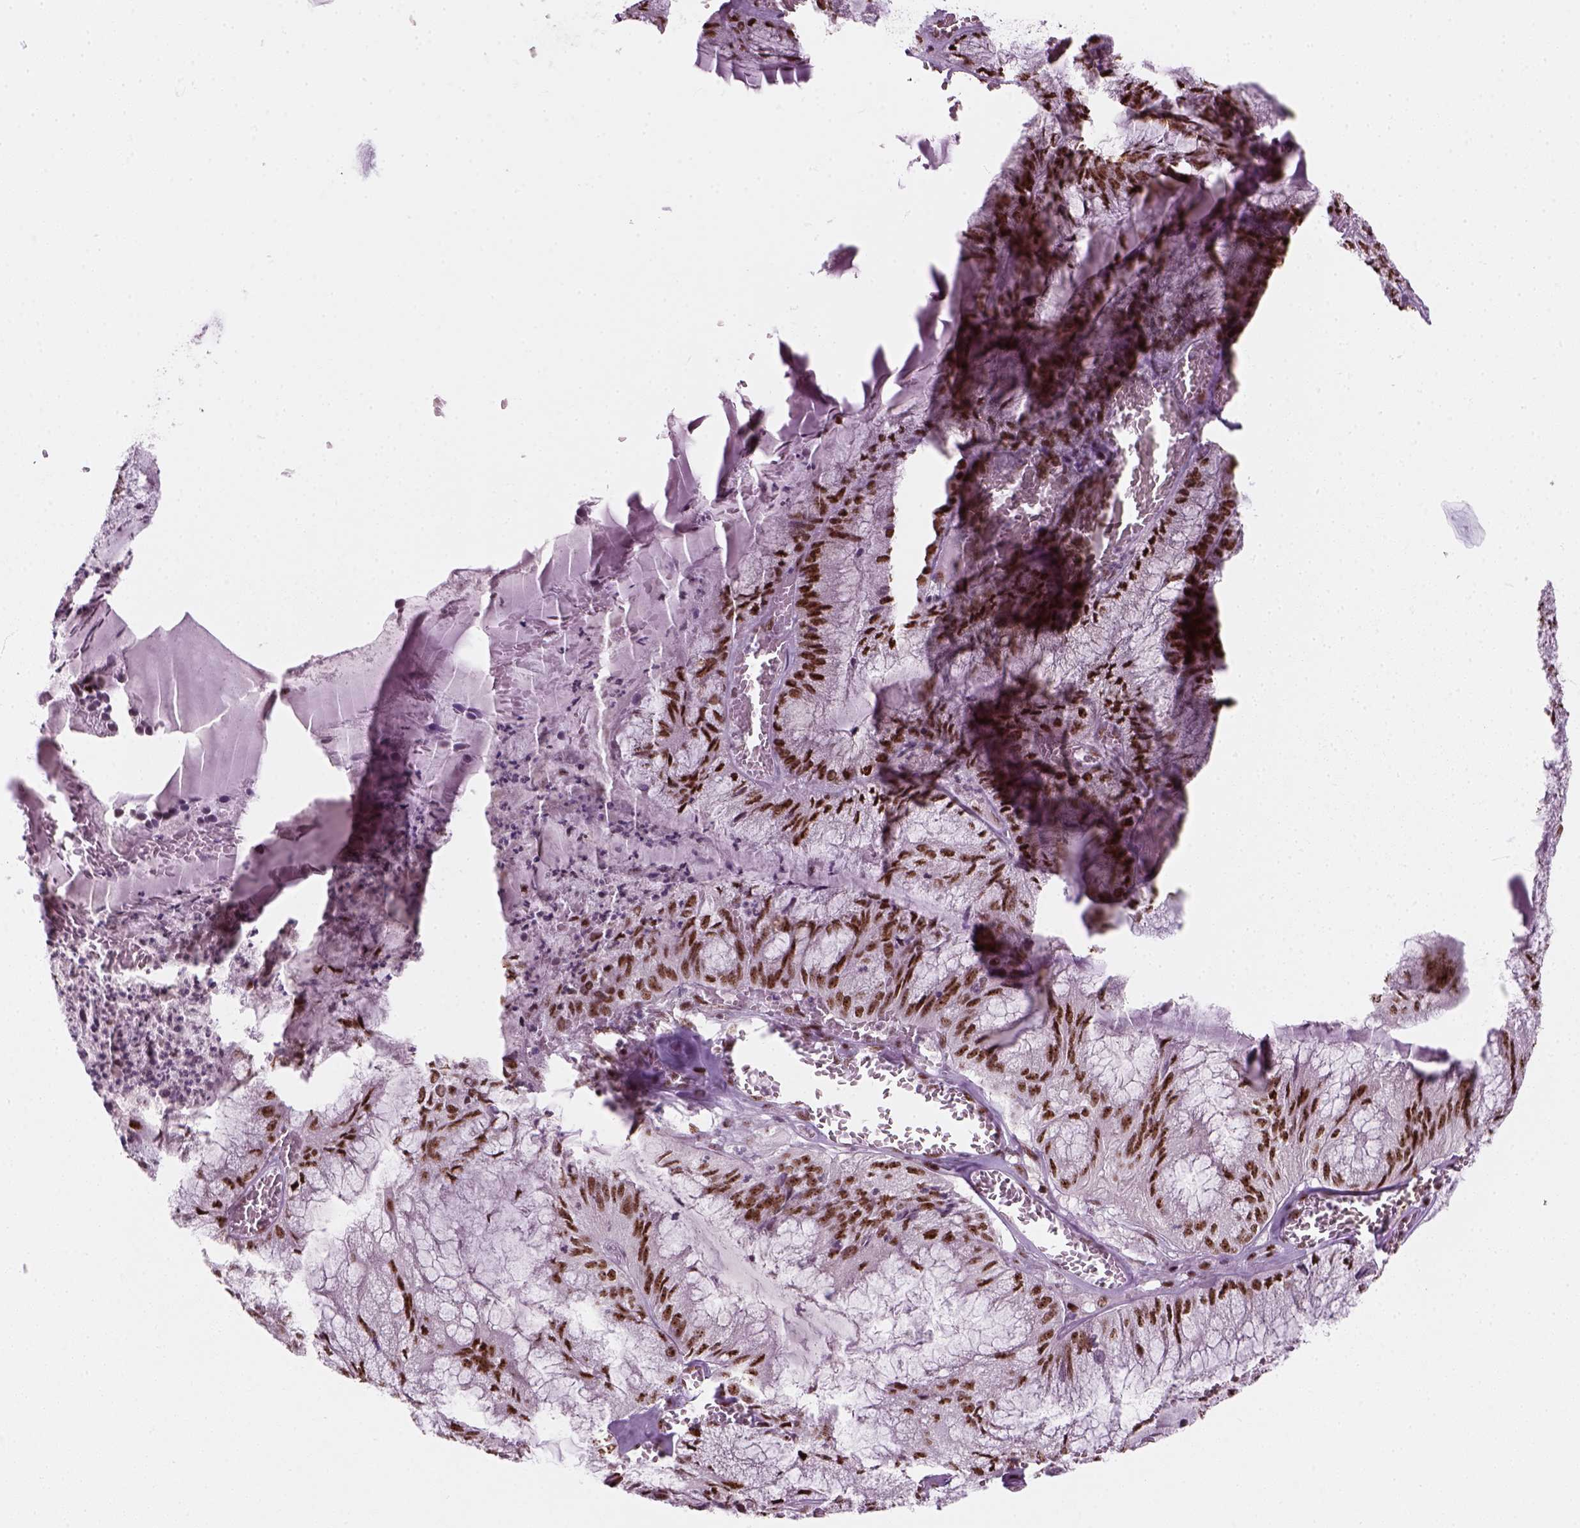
{"staining": {"intensity": "strong", "quantity": ">75%", "location": "nuclear"}, "tissue": "endometrial cancer", "cell_type": "Tumor cells", "image_type": "cancer", "snomed": [{"axis": "morphology", "description": "Carcinoma, NOS"}, {"axis": "topography", "description": "Endometrium"}], "caption": "This micrograph shows immunohistochemistry (IHC) staining of human endometrial cancer (carcinoma), with high strong nuclear staining in approximately >75% of tumor cells.", "gene": "GTF2F1", "patient": {"sex": "female", "age": 62}}